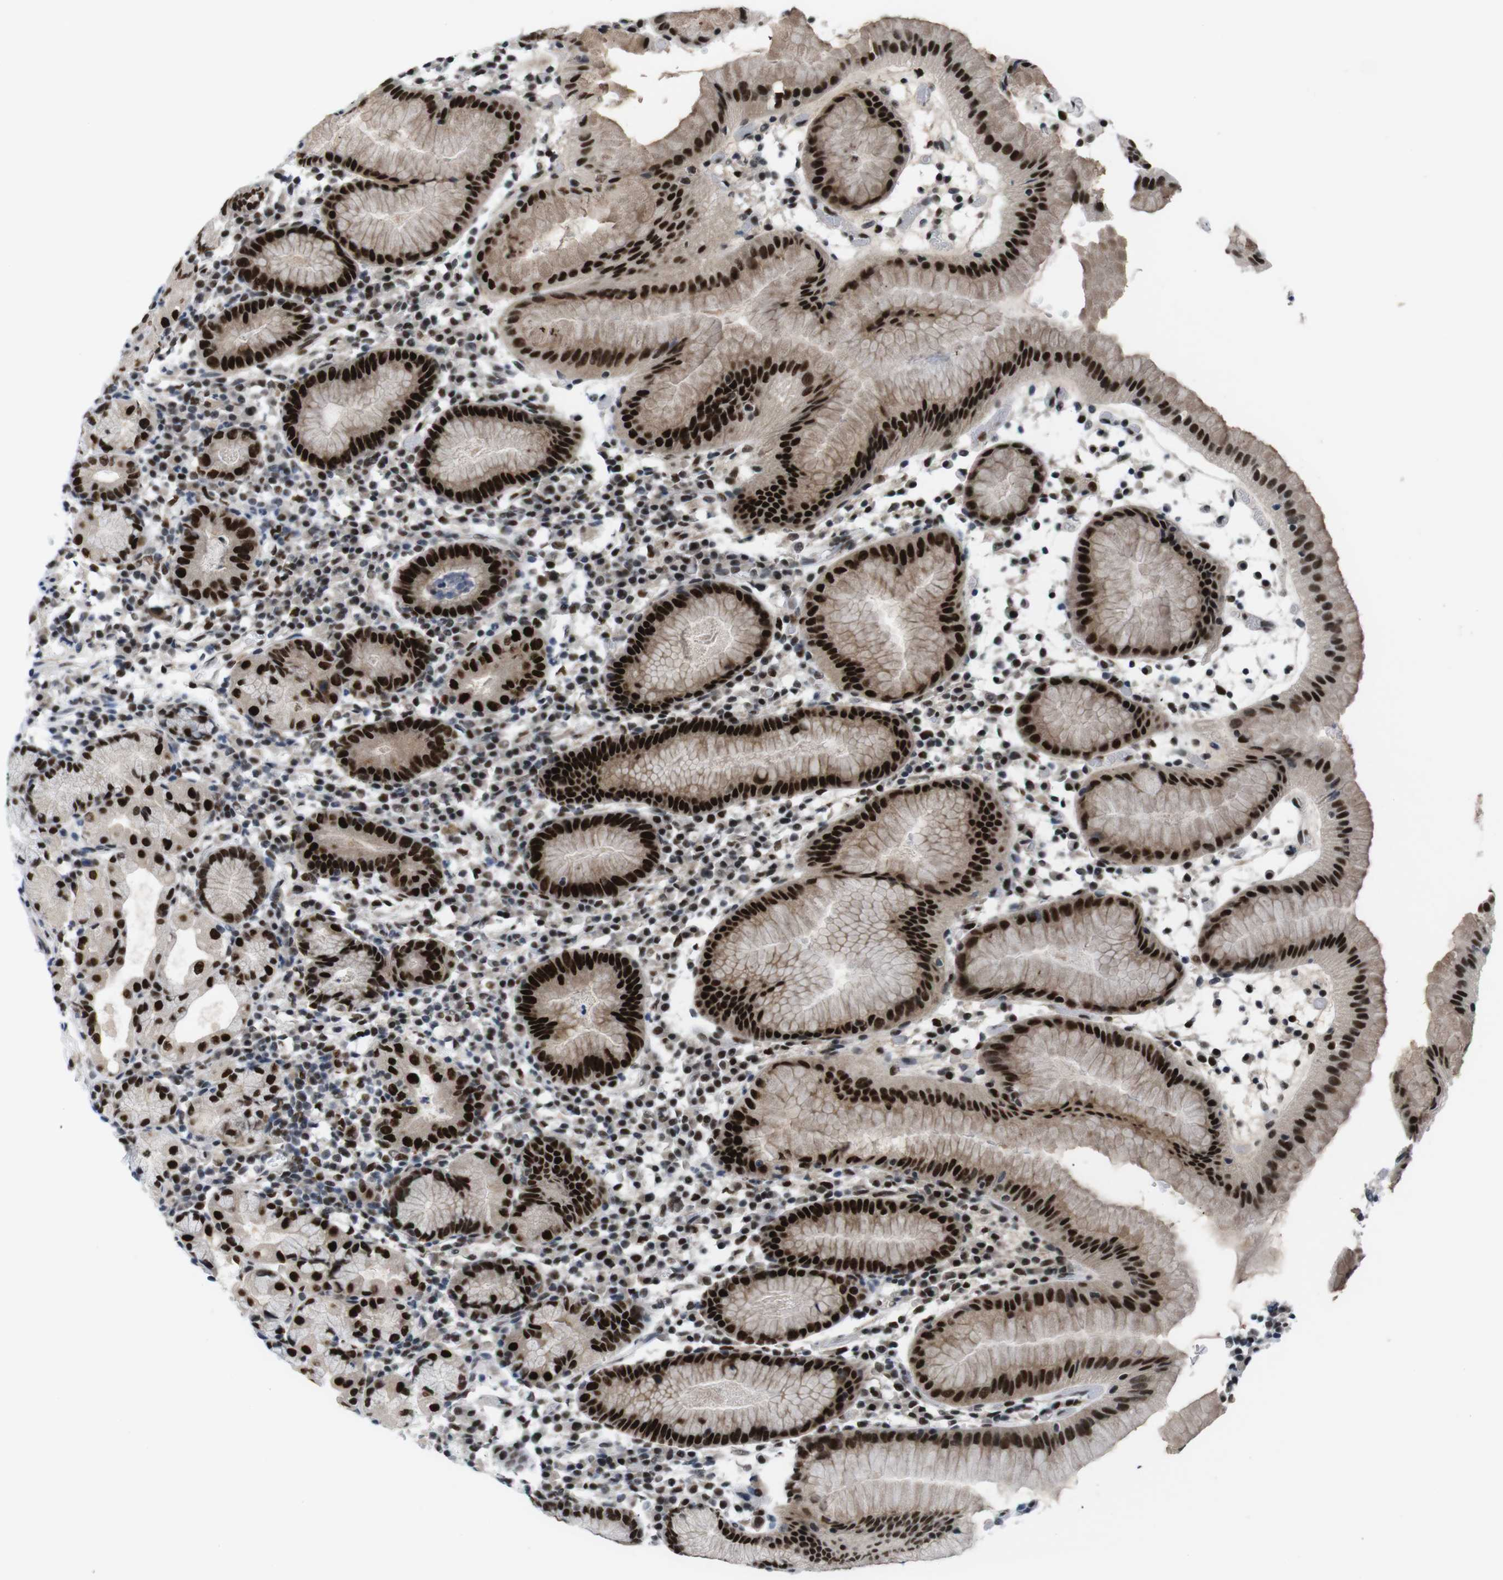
{"staining": {"intensity": "strong", "quantity": ">75%", "location": "nuclear"}, "tissue": "stomach", "cell_type": "Glandular cells", "image_type": "normal", "snomed": [{"axis": "morphology", "description": "Normal tissue, NOS"}, {"axis": "topography", "description": "Stomach"}, {"axis": "topography", "description": "Stomach, lower"}], "caption": "IHC image of unremarkable stomach: human stomach stained using immunohistochemistry (IHC) displays high levels of strong protein expression localized specifically in the nuclear of glandular cells, appearing as a nuclear brown color.", "gene": "PSME3", "patient": {"sex": "female", "age": 75}}